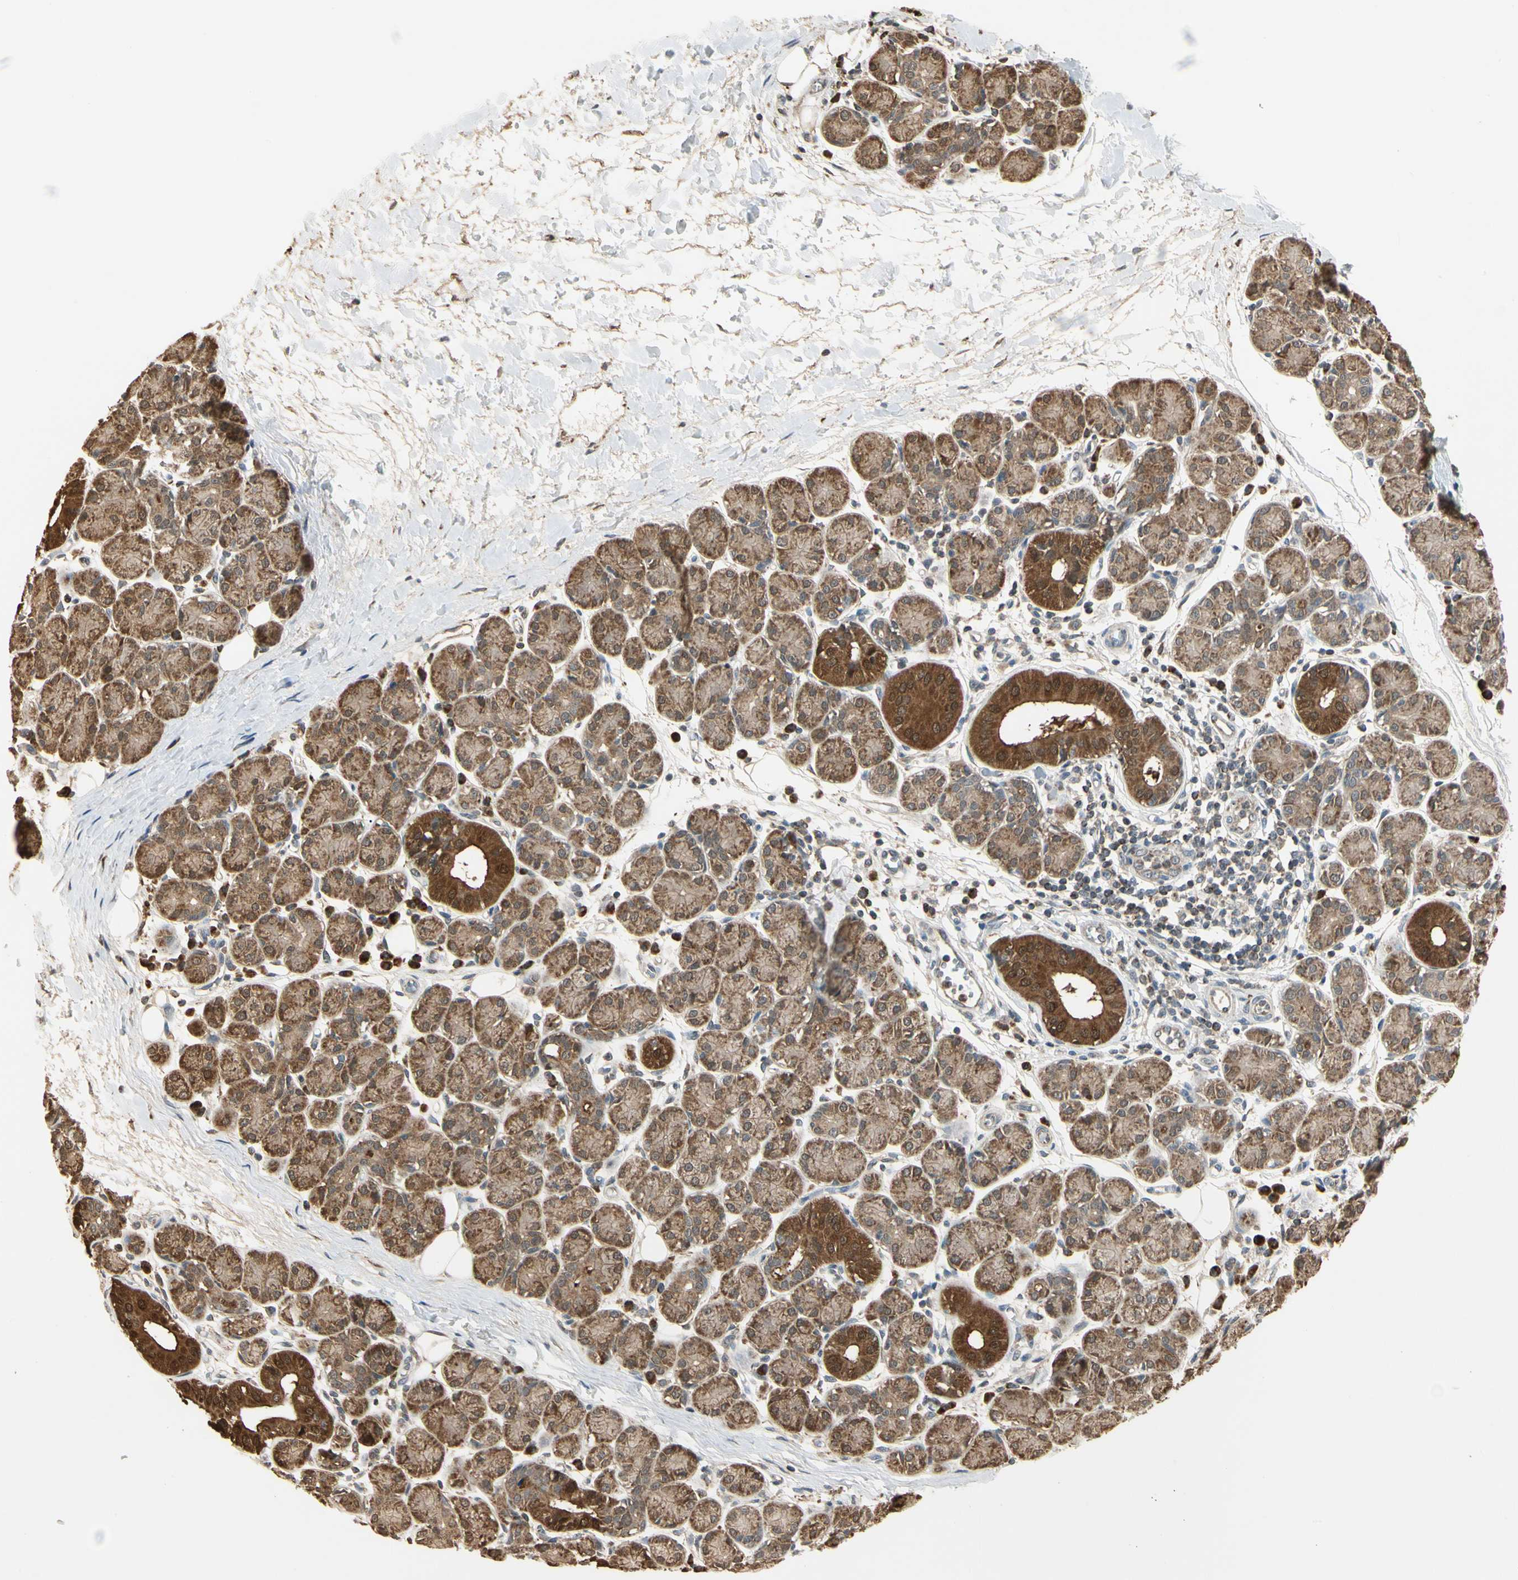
{"staining": {"intensity": "moderate", "quantity": ">75%", "location": "cytoplasmic/membranous,nuclear"}, "tissue": "salivary gland", "cell_type": "Glandular cells", "image_type": "normal", "snomed": [{"axis": "morphology", "description": "Normal tissue, NOS"}, {"axis": "morphology", "description": "Inflammation, NOS"}, {"axis": "topography", "description": "Lymph node"}, {"axis": "topography", "description": "Salivary gland"}], "caption": "The photomicrograph shows staining of unremarkable salivary gland, revealing moderate cytoplasmic/membranous,nuclear protein staining (brown color) within glandular cells.", "gene": "PRDX5", "patient": {"sex": "male", "age": 3}}